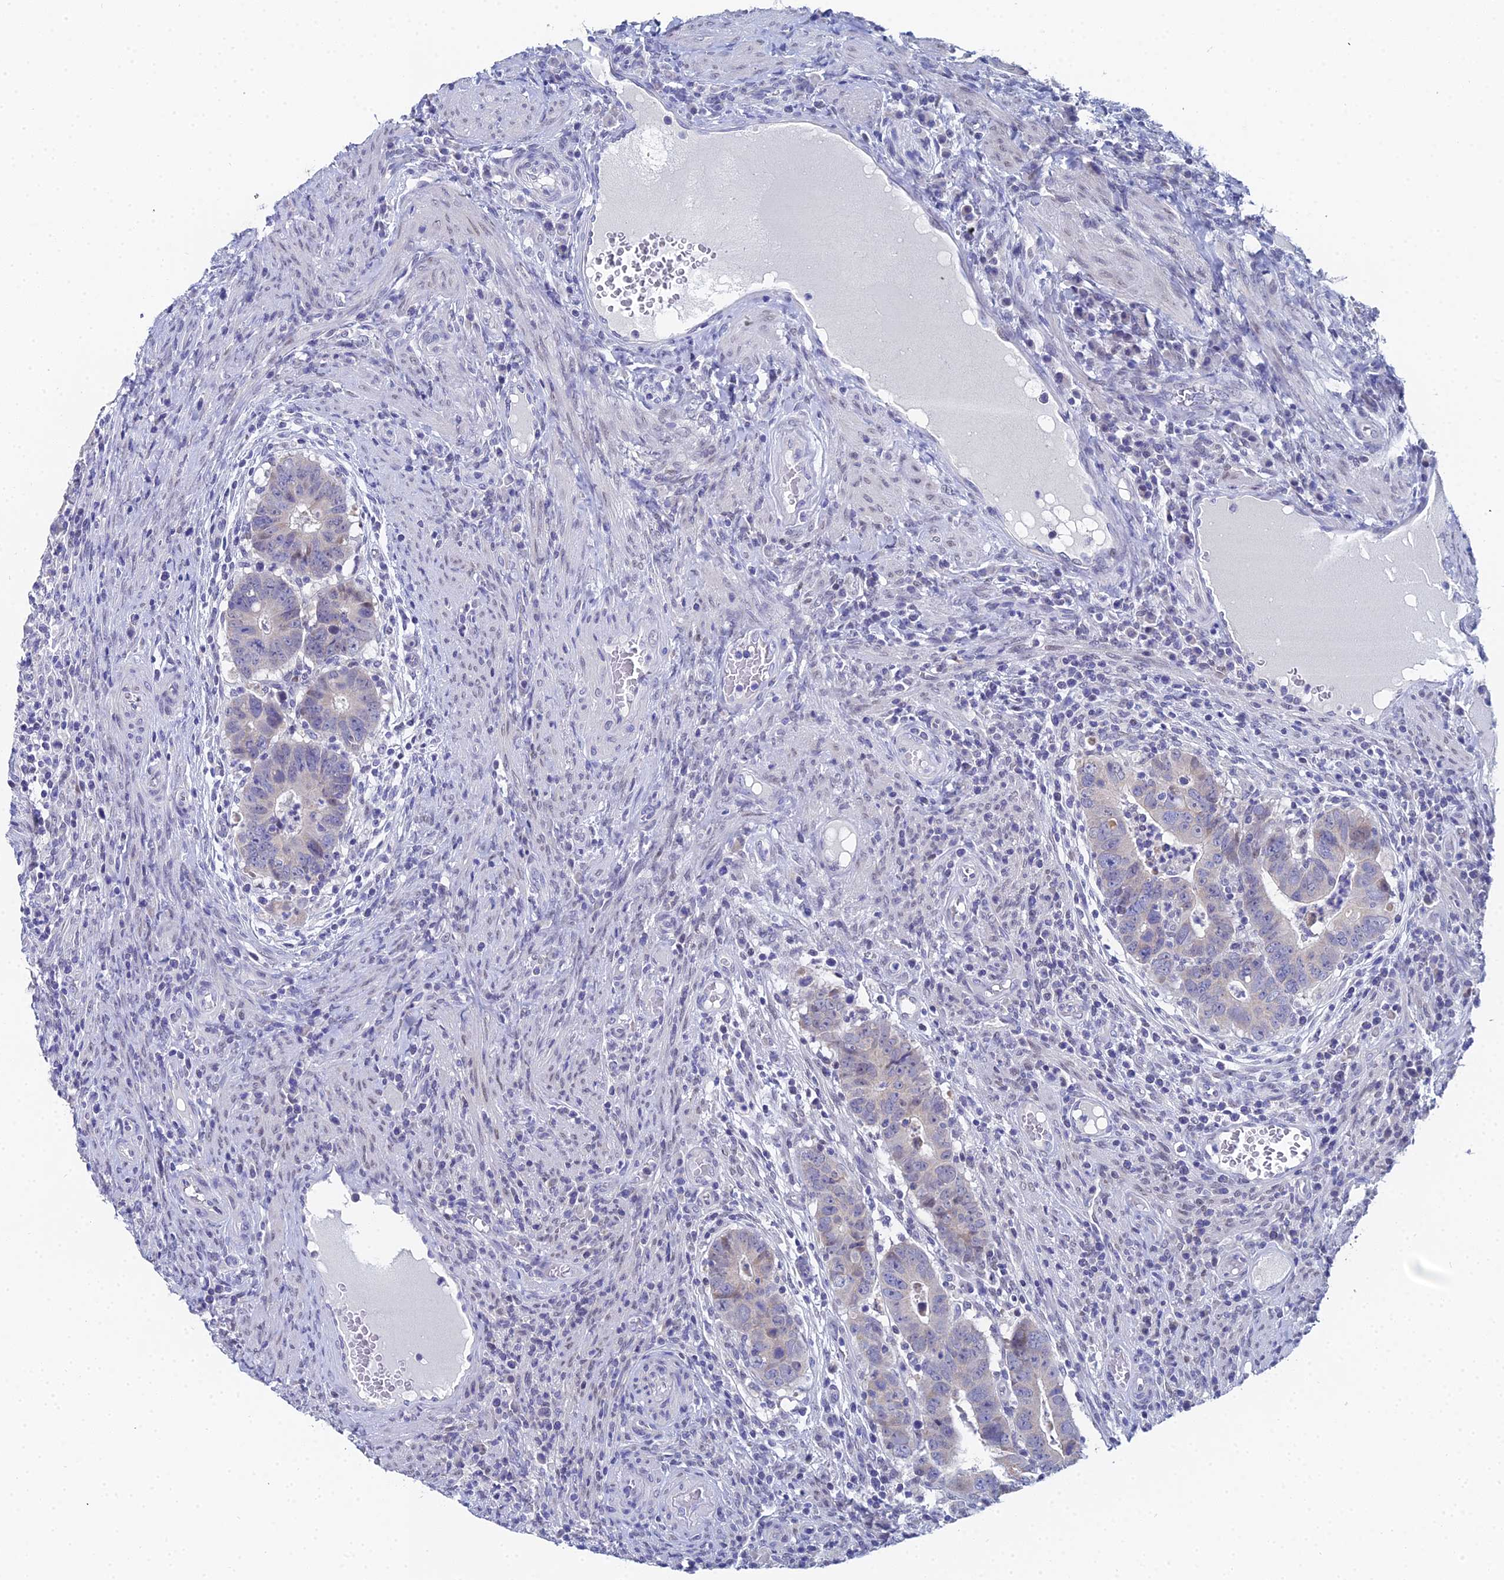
{"staining": {"intensity": "weak", "quantity": "<25%", "location": "cytoplasmic/membranous"}, "tissue": "colorectal cancer", "cell_type": "Tumor cells", "image_type": "cancer", "snomed": [{"axis": "morphology", "description": "Normal tissue, NOS"}, {"axis": "morphology", "description": "Adenocarcinoma, NOS"}, {"axis": "topography", "description": "Rectum"}], "caption": "This histopathology image is of colorectal cancer stained with immunohistochemistry to label a protein in brown with the nuclei are counter-stained blue. There is no positivity in tumor cells.", "gene": "OCM", "patient": {"sex": "female", "age": 65}}